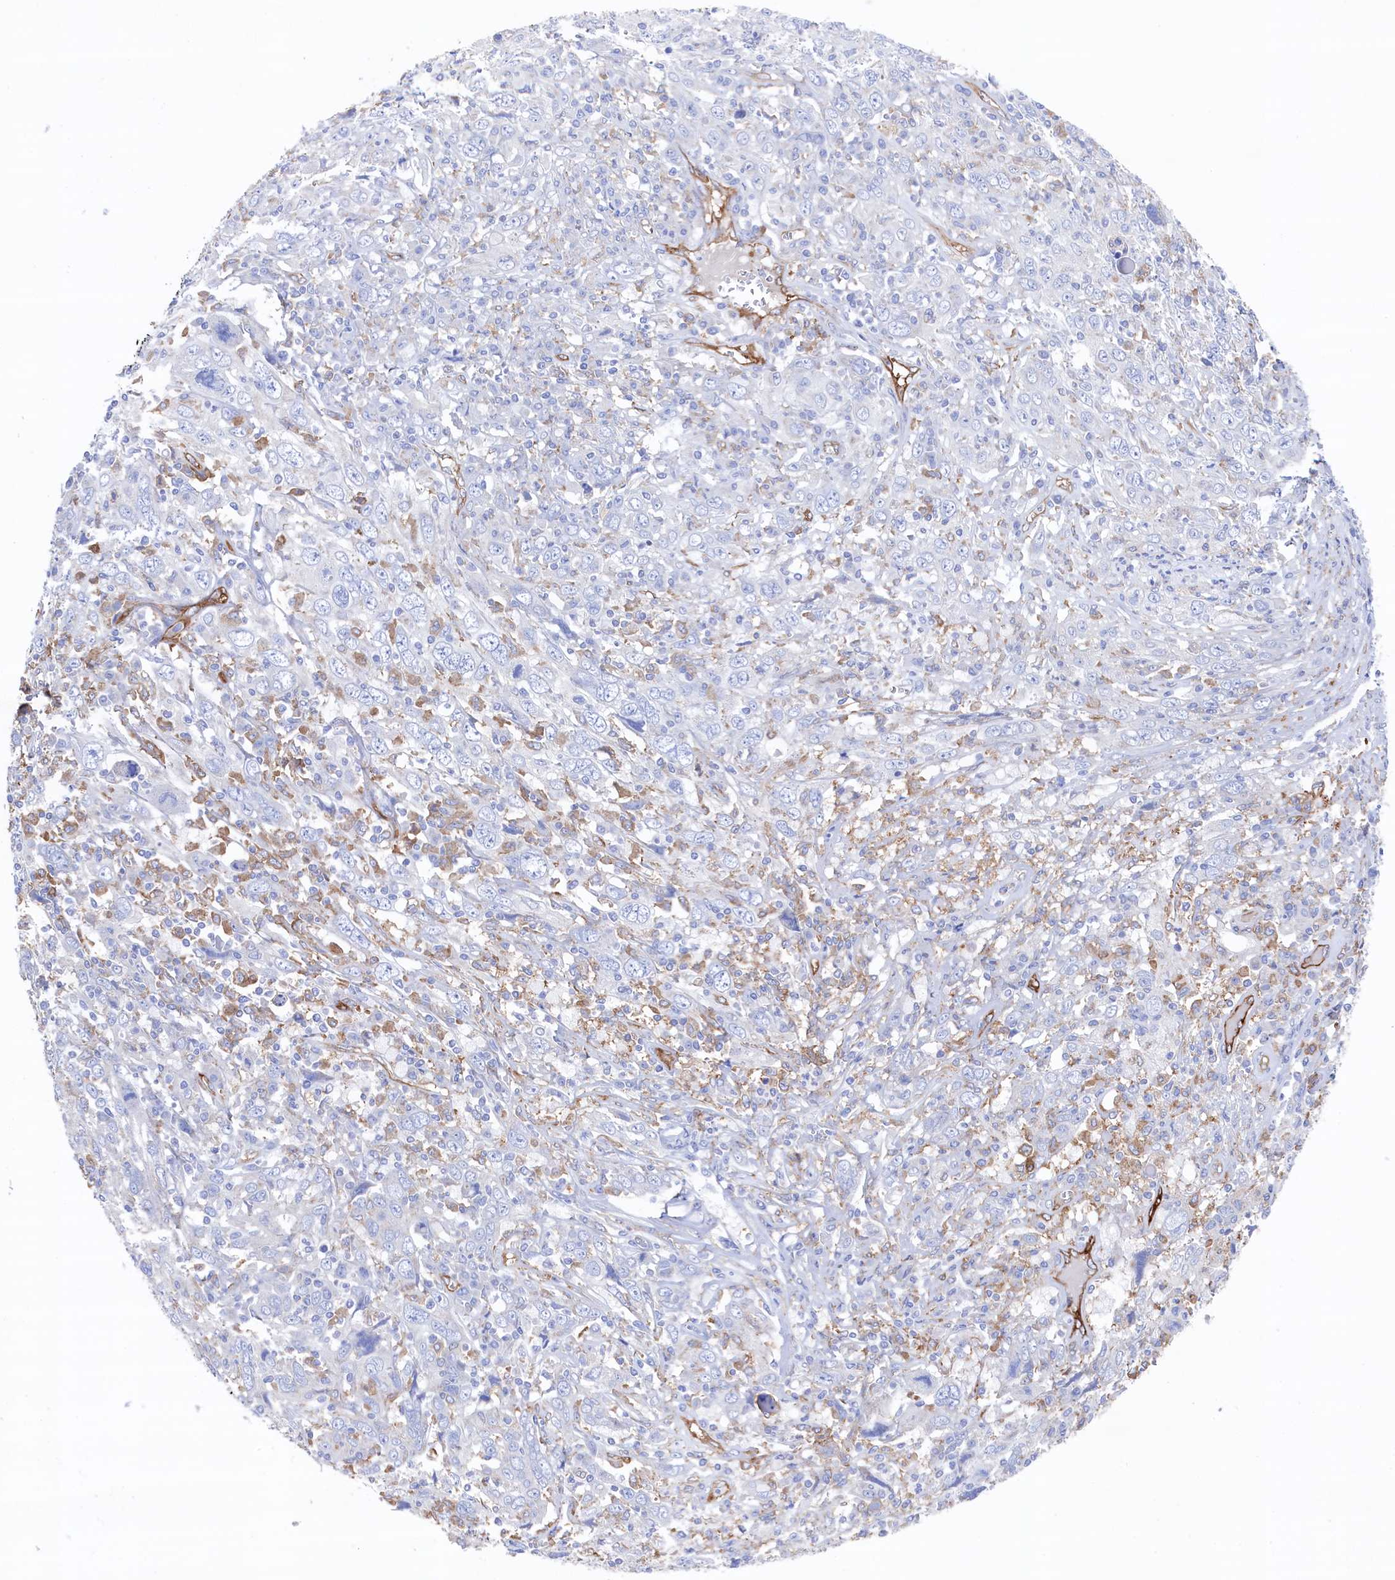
{"staining": {"intensity": "negative", "quantity": "none", "location": "none"}, "tissue": "cervical cancer", "cell_type": "Tumor cells", "image_type": "cancer", "snomed": [{"axis": "morphology", "description": "Squamous cell carcinoma, NOS"}, {"axis": "topography", "description": "Cervix"}], "caption": "Tumor cells are negative for brown protein staining in squamous cell carcinoma (cervical). (DAB (3,3'-diaminobenzidine) immunohistochemistry (IHC) visualized using brightfield microscopy, high magnification).", "gene": "C12orf73", "patient": {"sex": "female", "age": 46}}